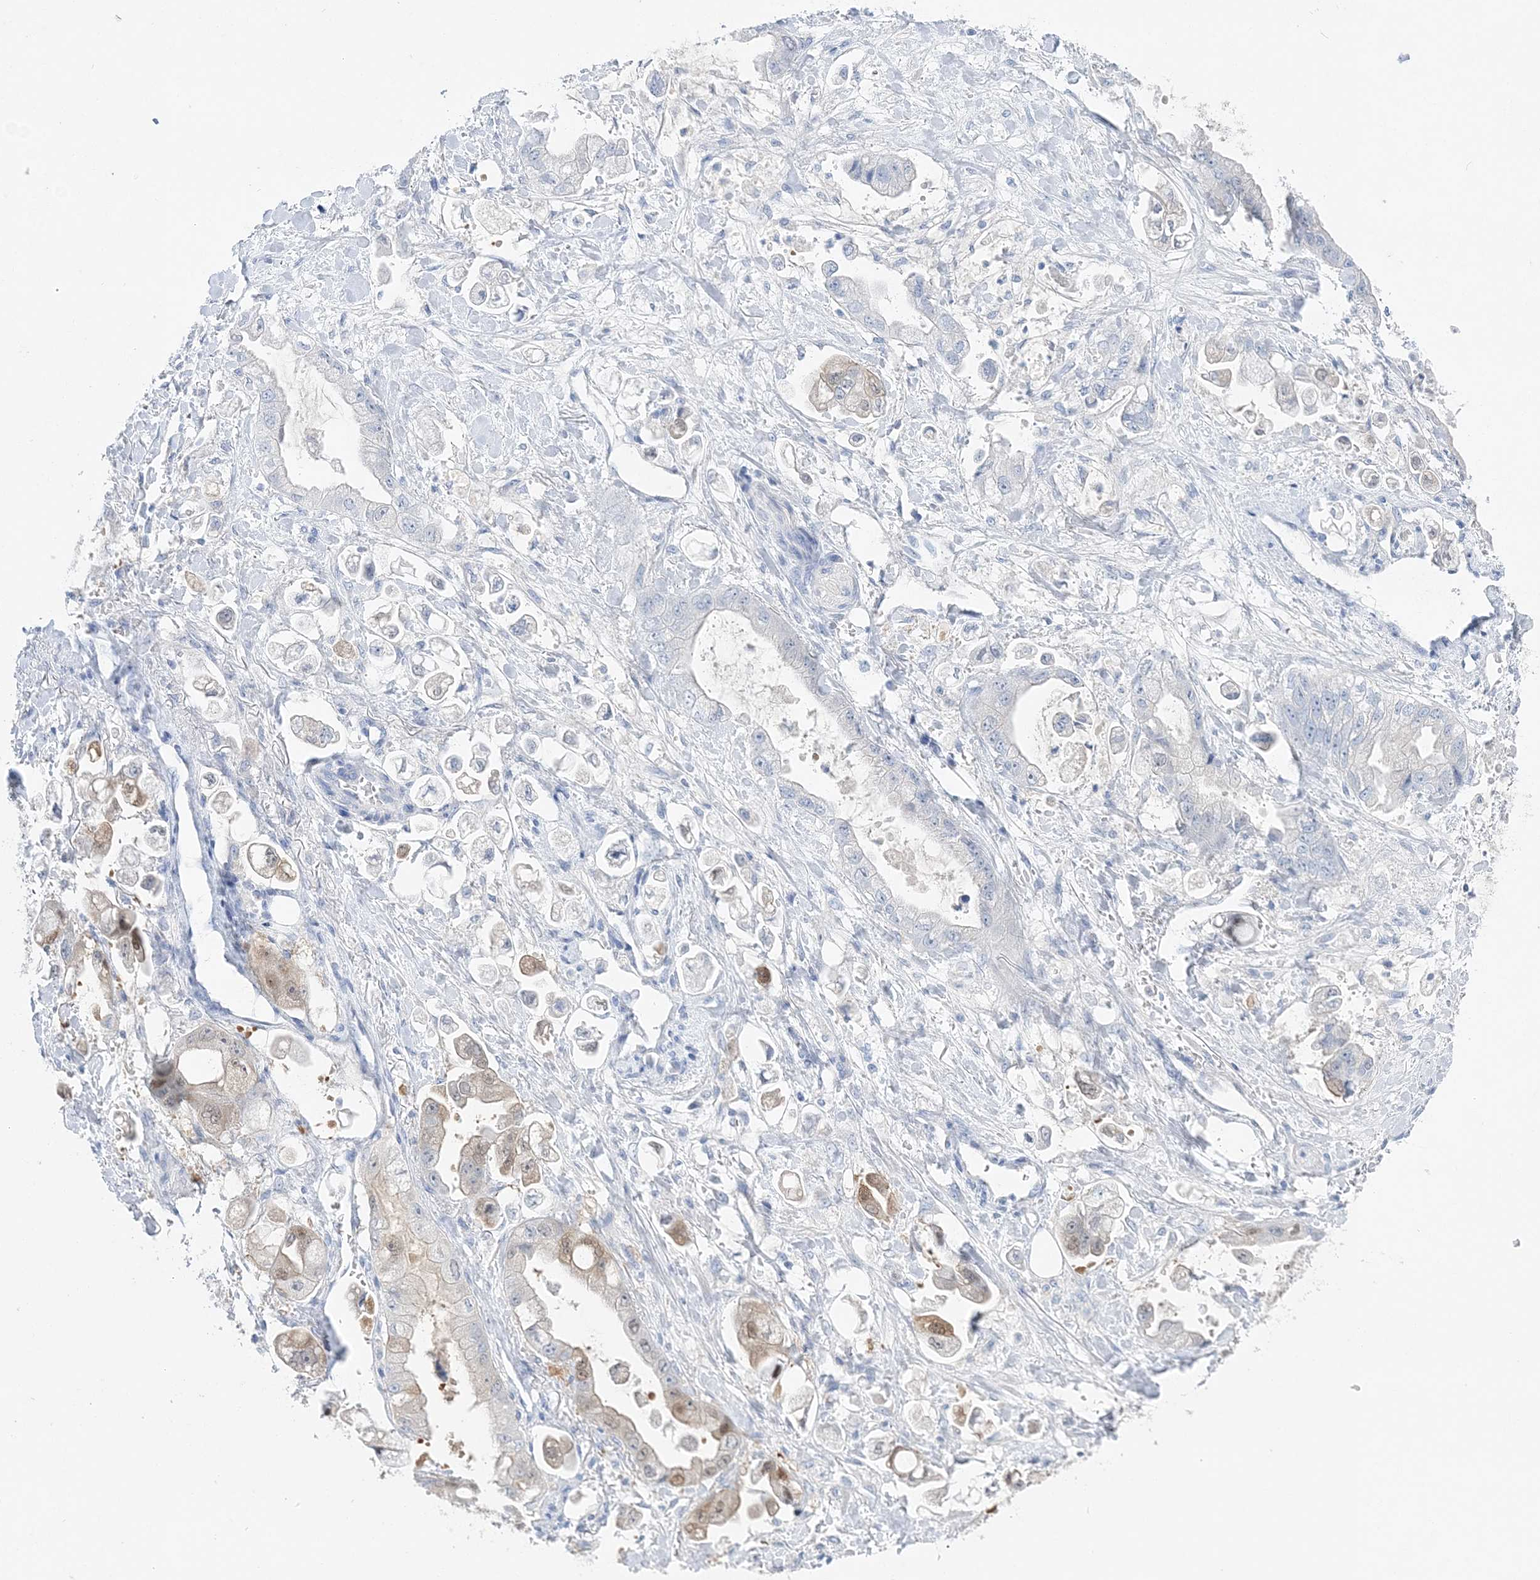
{"staining": {"intensity": "weak", "quantity": "<25%", "location": "cytoplasmic/membranous,nuclear"}, "tissue": "stomach cancer", "cell_type": "Tumor cells", "image_type": "cancer", "snomed": [{"axis": "morphology", "description": "Adenocarcinoma, NOS"}, {"axis": "topography", "description": "Stomach"}], "caption": "High power microscopy photomicrograph of an immunohistochemistry (IHC) micrograph of stomach cancer (adenocarcinoma), revealing no significant expression in tumor cells. (IHC, brightfield microscopy, high magnification).", "gene": "HMGCS1", "patient": {"sex": "male", "age": 62}}